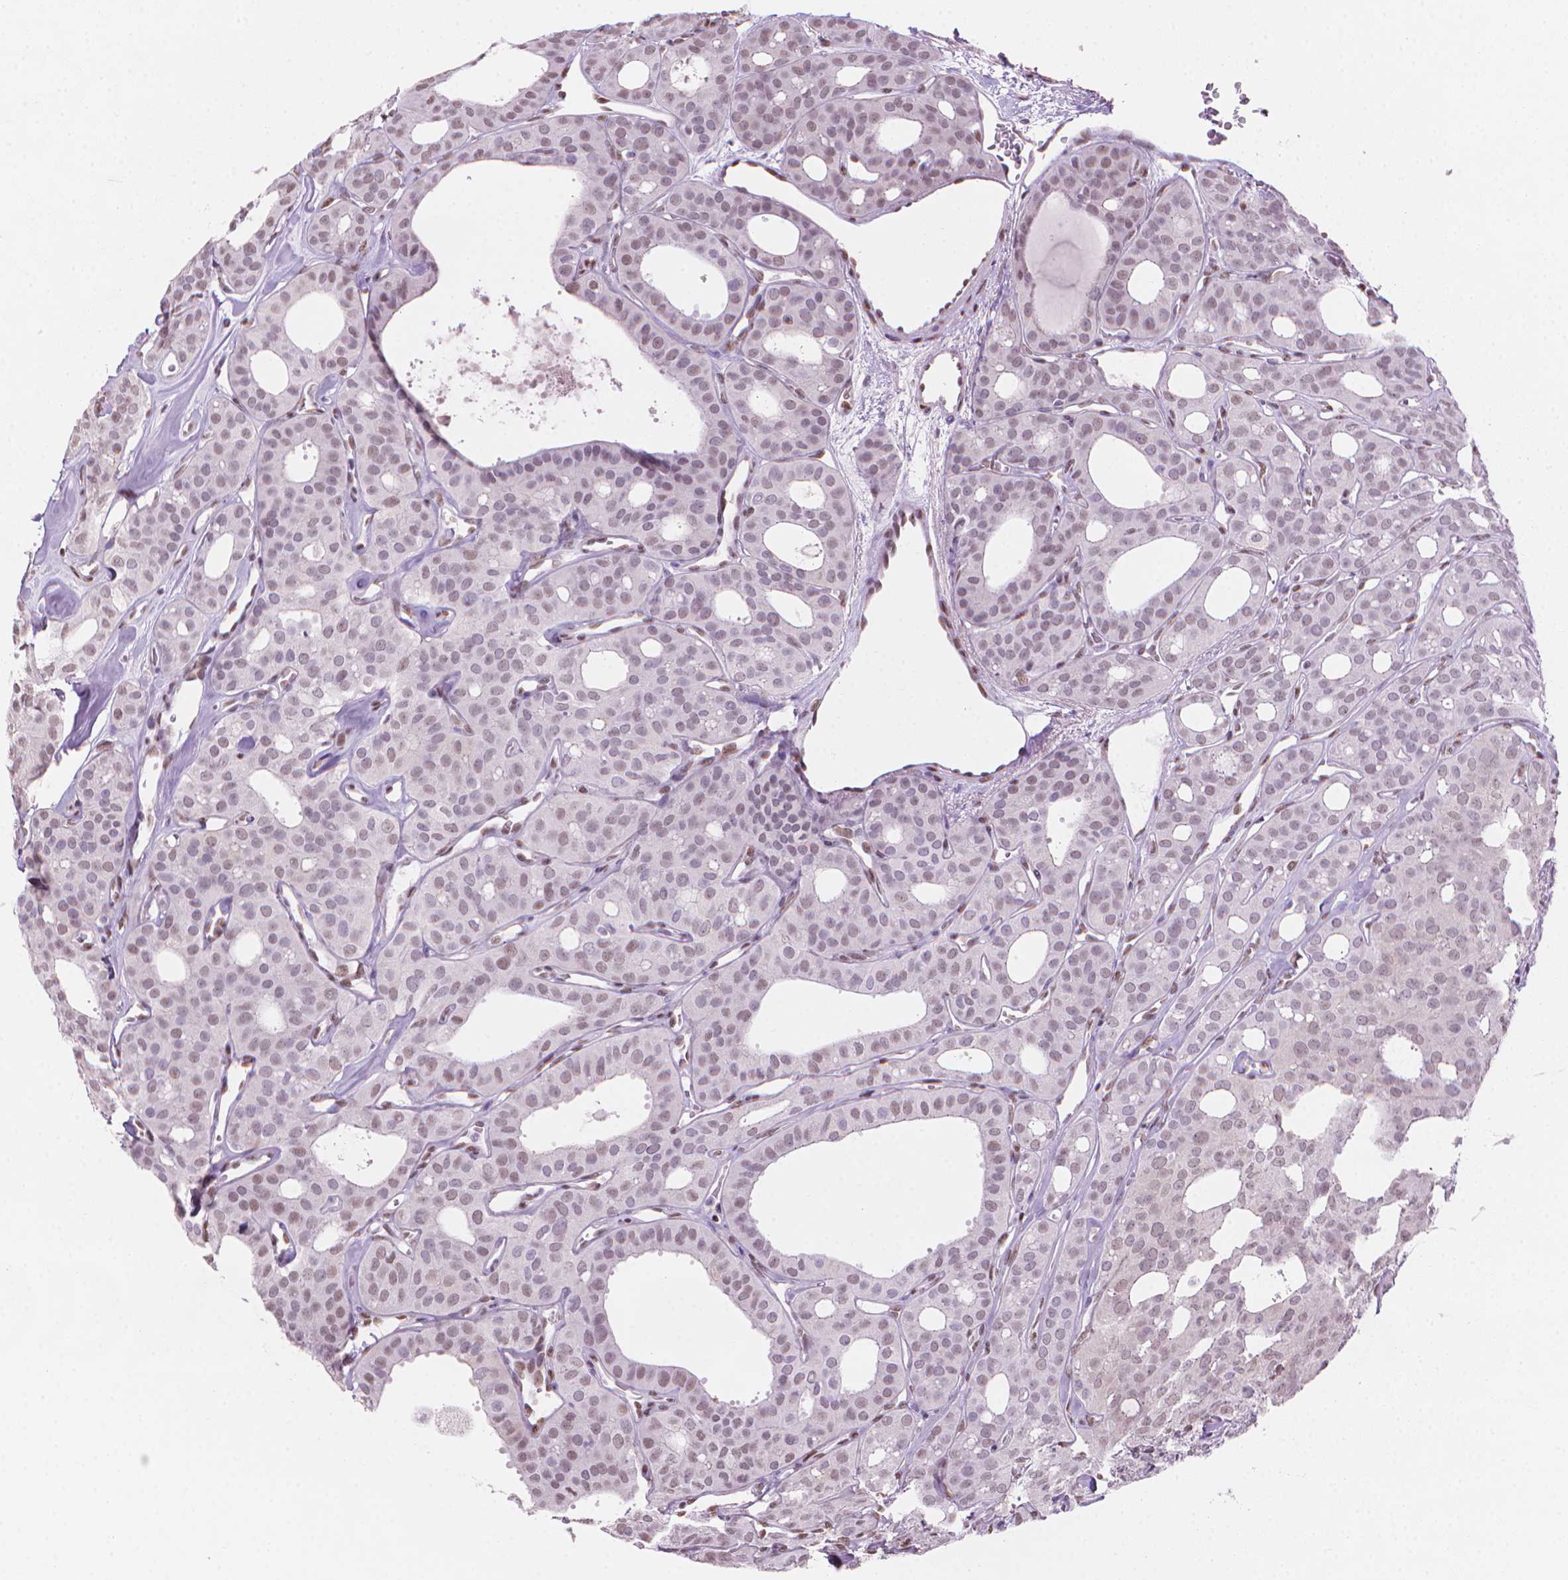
{"staining": {"intensity": "weak", "quantity": "<25%", "location": "nuclear"}, "tissue": "thyroid cancer", "cell_type": "Tumor cells", "image_type": "cancer", "snomed": [{"axis": "morphology", "description": "Follicular adenoma carcinoma, NOS"}, {"axis": "topography", "description": "Thyroid gland"}], "caption": "Human thyroid cancer (follicular adenoma carcinoma) stained for a protein using immunohistochemistry demonstrates no positivity in tumor cells.", "gene": "PIAS2", "patient": {"sex": "male", "age": 75}}